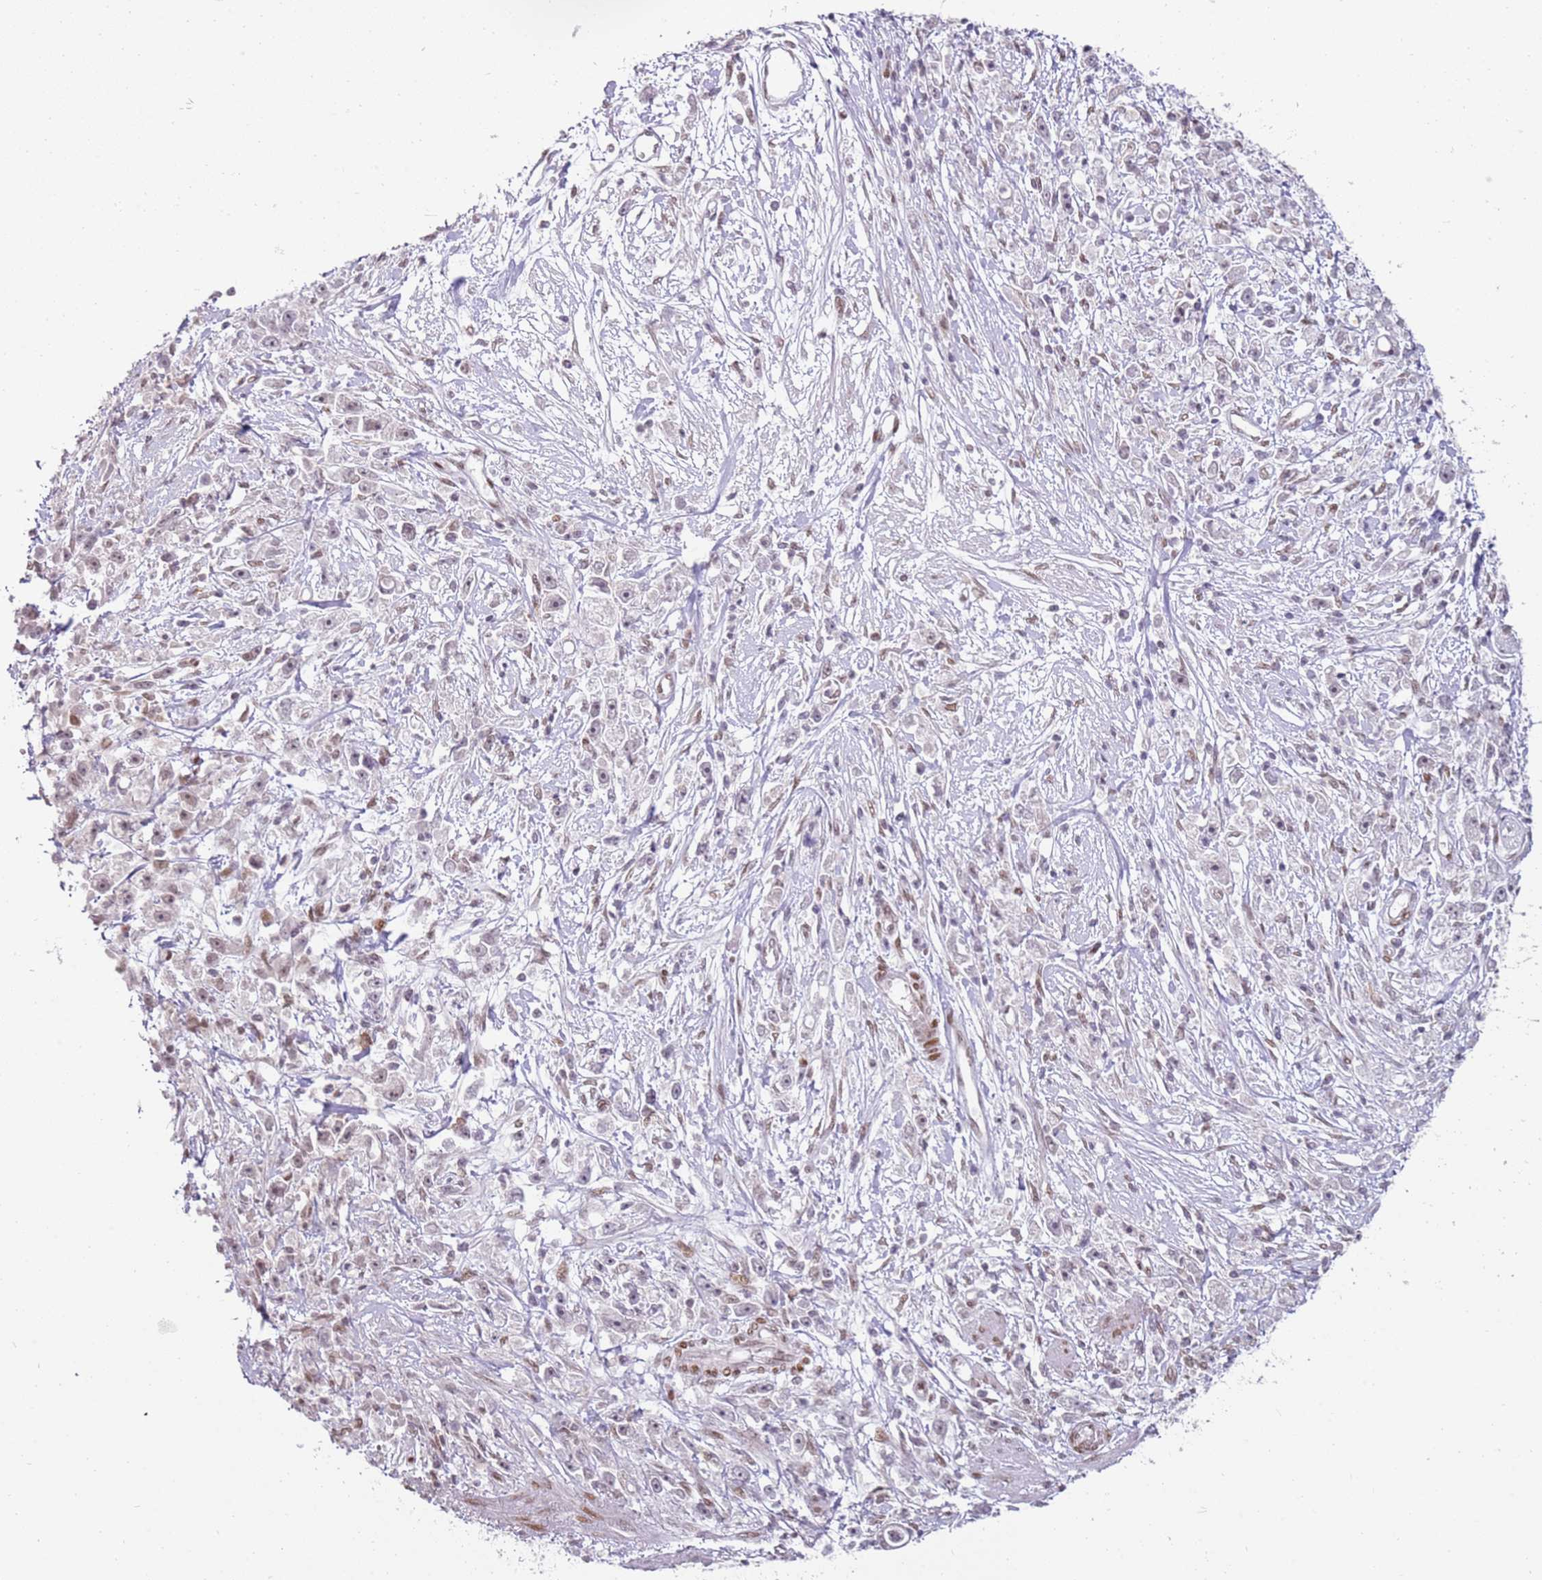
{"staining": {"intensity": "weak", "quantity": "<25%", "location": "nuclear"}, "tissue": "stomach cancer", "cell_type": "Tumor cells", "image_type": "cancer", "snomed": [{"axis": "morphology", "description": "Adenocarcinoma, NOS"}, {"axis": "topography", "description": "Stomach"}], "caption": "IHC image of human stomach cancer (adenocarcinoma) stained for a protein (brown), which demonstrates no positivity in tumor cells.", "gene": "PHC2", "patient": {"sex": "female", "age": 59}}